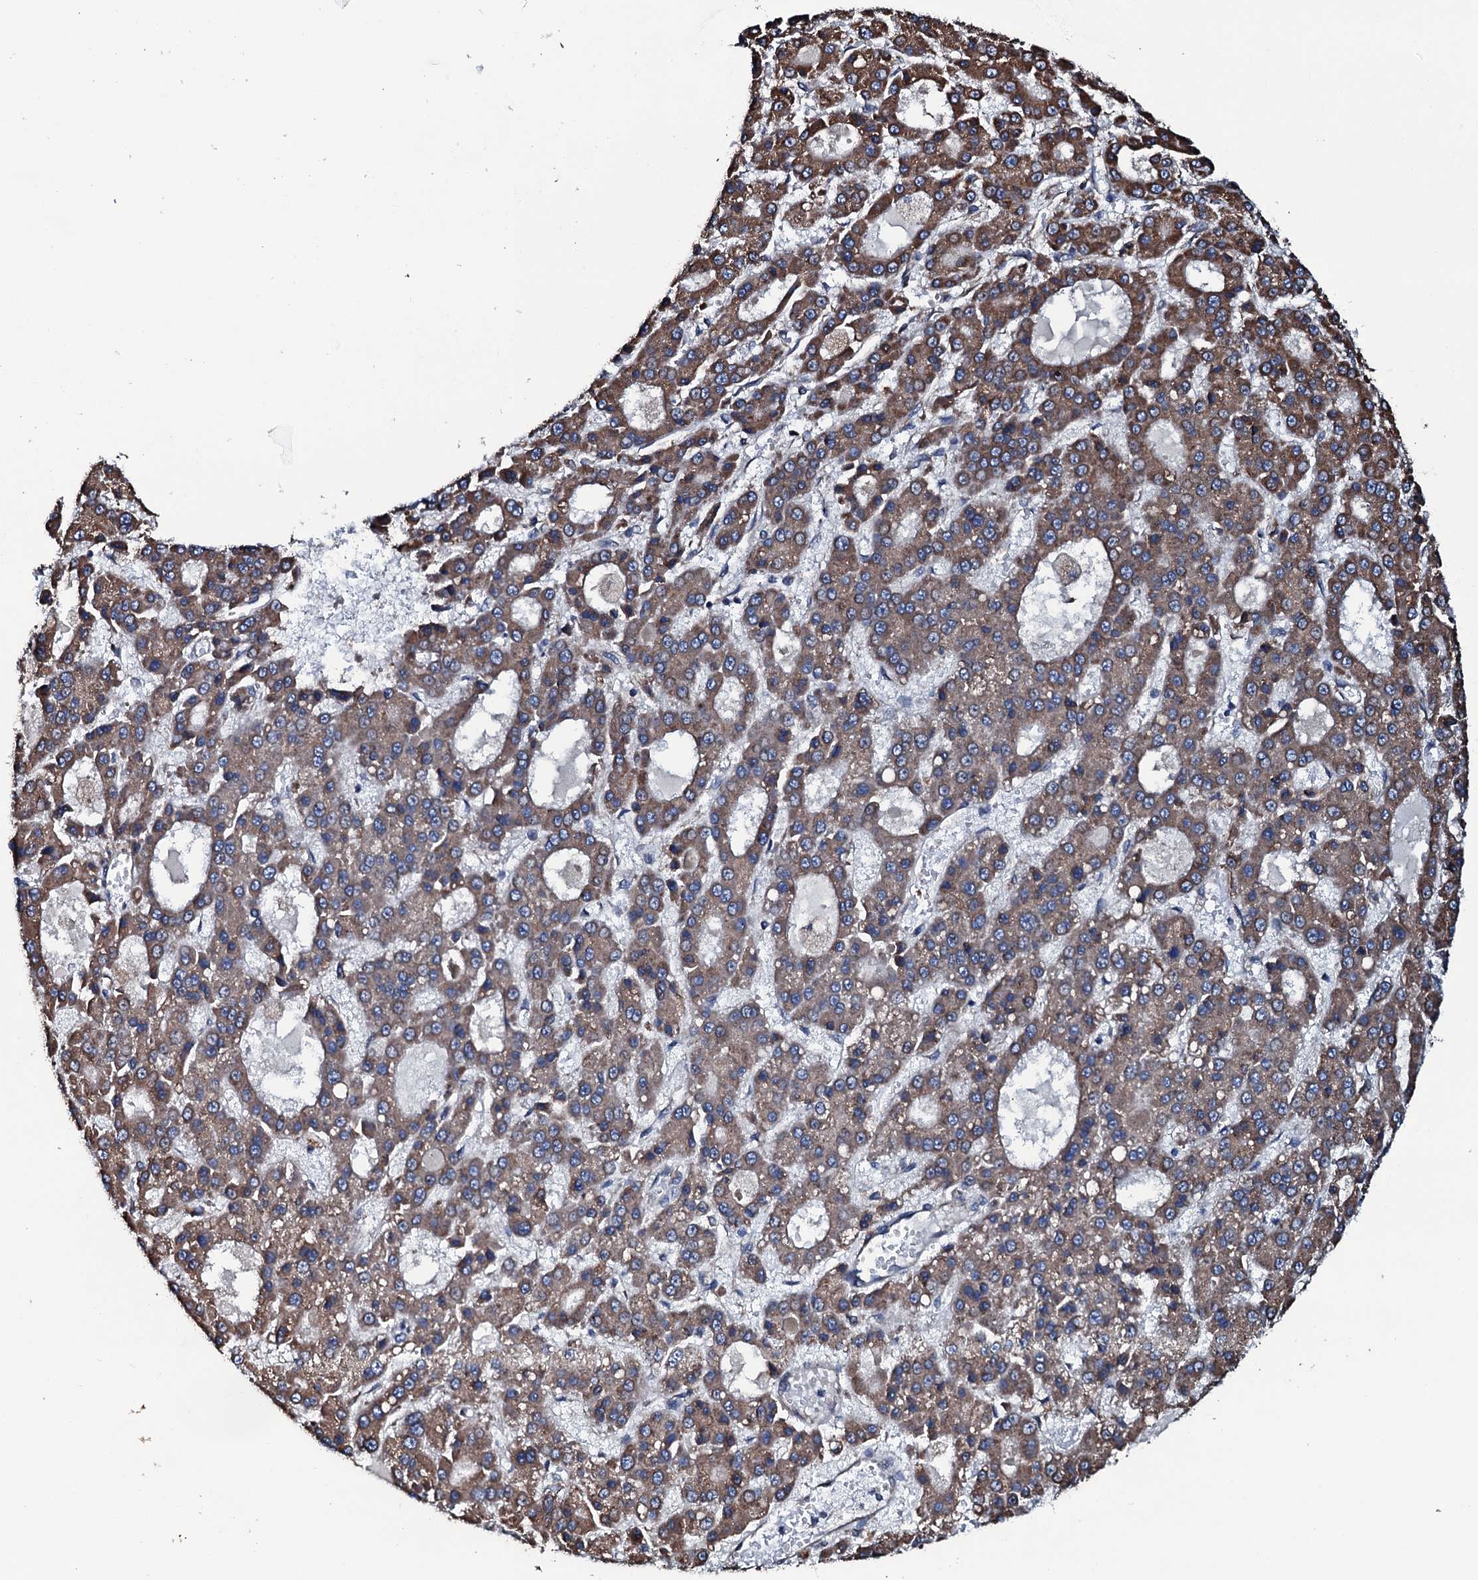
{"staining": {"intensity": "moderate", "quantity": ">75%", "location": "cytoplasmic/membranous"}, "tissue": "liver cancer", "cell_type": "Tumor cells", "image_type": "cancer", "snomed": [{"axis": "morphology", "description": "Carcinoma, Hepatocellular, NOS"}, {"axis": "topography", "description": "Liver"}], "caption": "A high-resolution photomicrograph shows immunohistochemistry staining of hepatocellular carcinoma (liver), which demonstrates moderate cytoplasmic/membranous expression in about >75% of tumor cells.", "gene": "RAB12", "patient": {"sex": "male", "age": 70}}